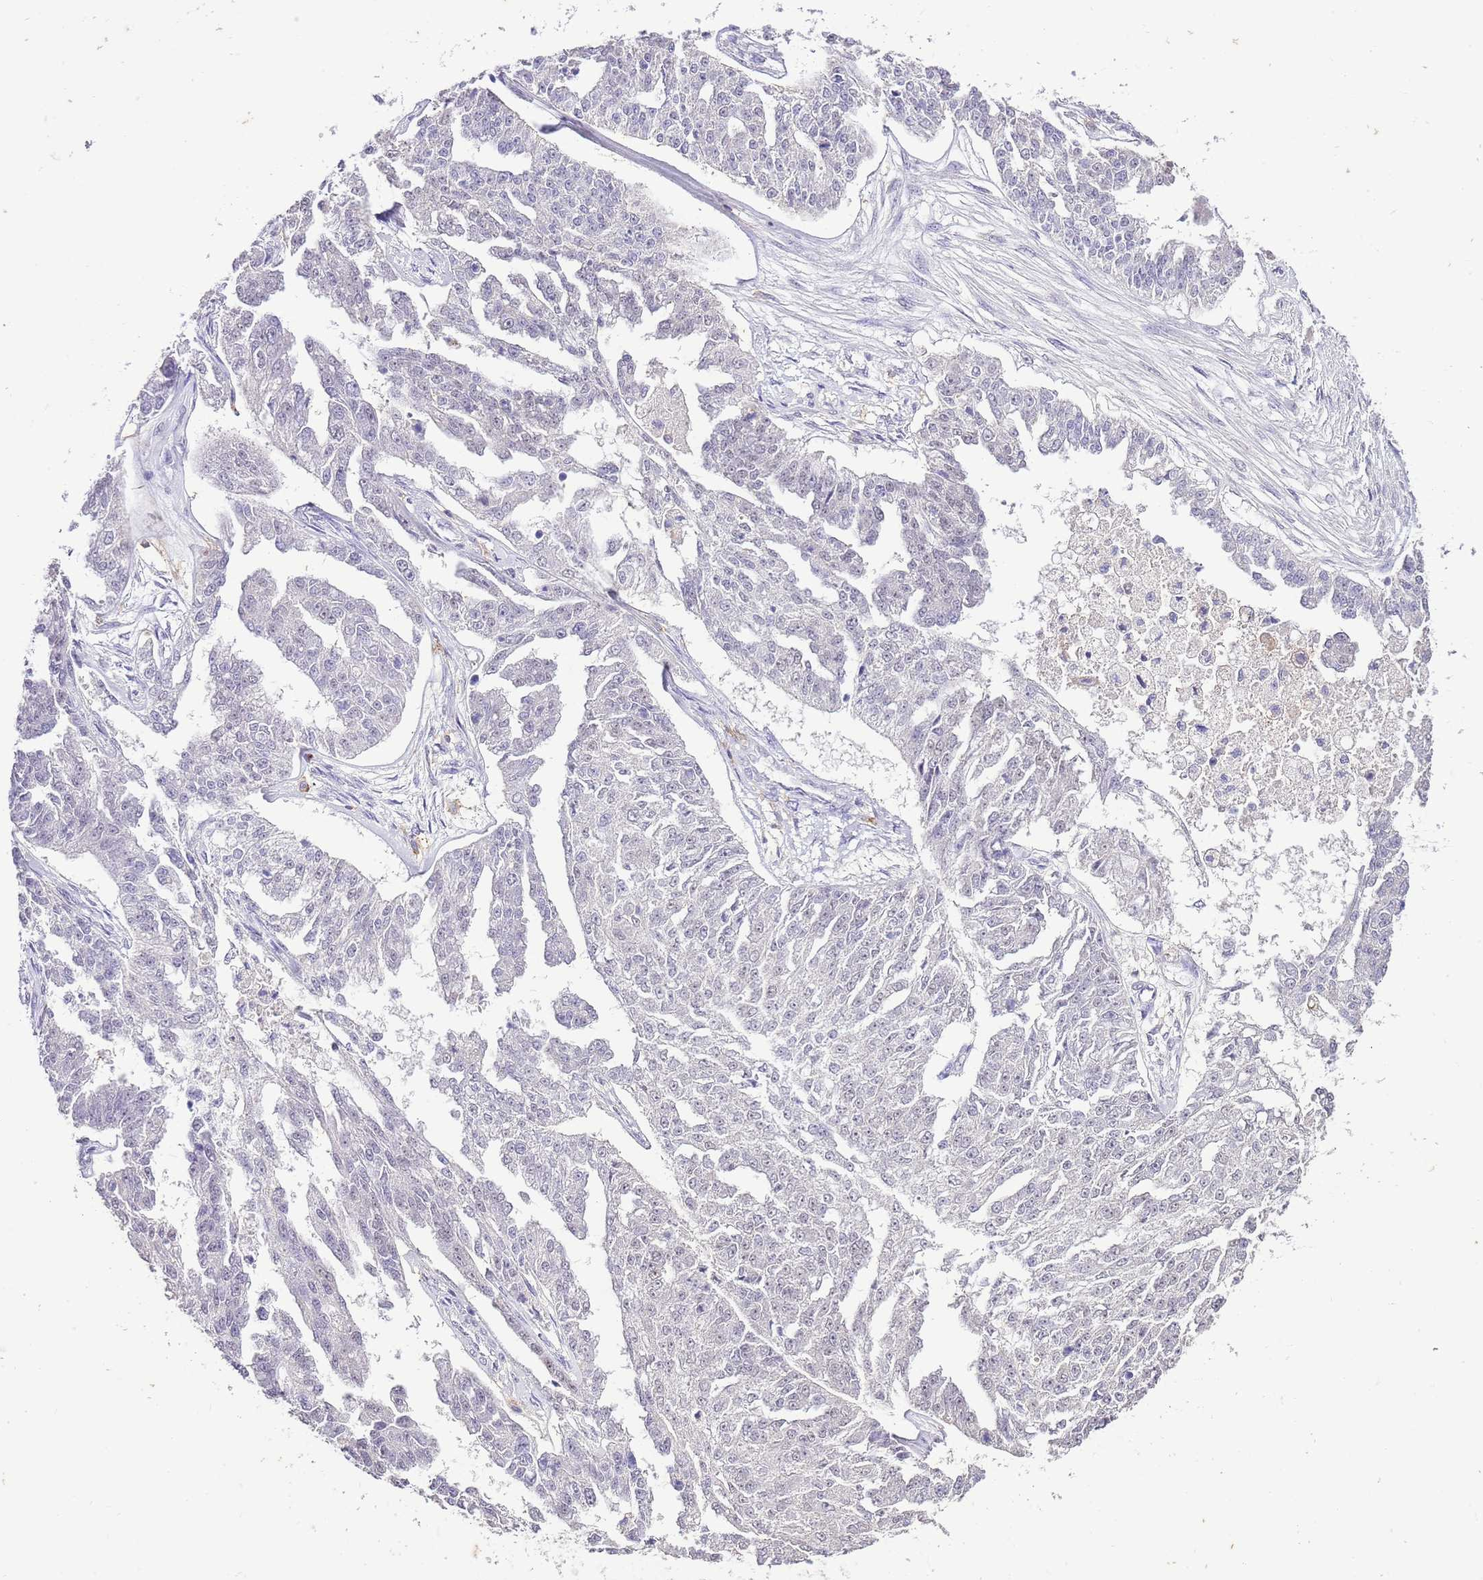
{"staining": {"intensity": "negative", "quantity": "none", "location": "none"}, "tissue": "ovarian cancer", "cell_type": "Tumor cells", "image_type": "cancer", "snomed": [{"axis": "morphology", "description": "Cystadenocarcinoma, serous, NOS"}, {"axis": "topography", "description": "Ovary"}], "caption": "Immunohistochemical staining of human ovarian cancer demonstrates no significant expression in tumor cells.", "gene": "IZUMO4", "patient": {"sex": "female", "age": 58}}